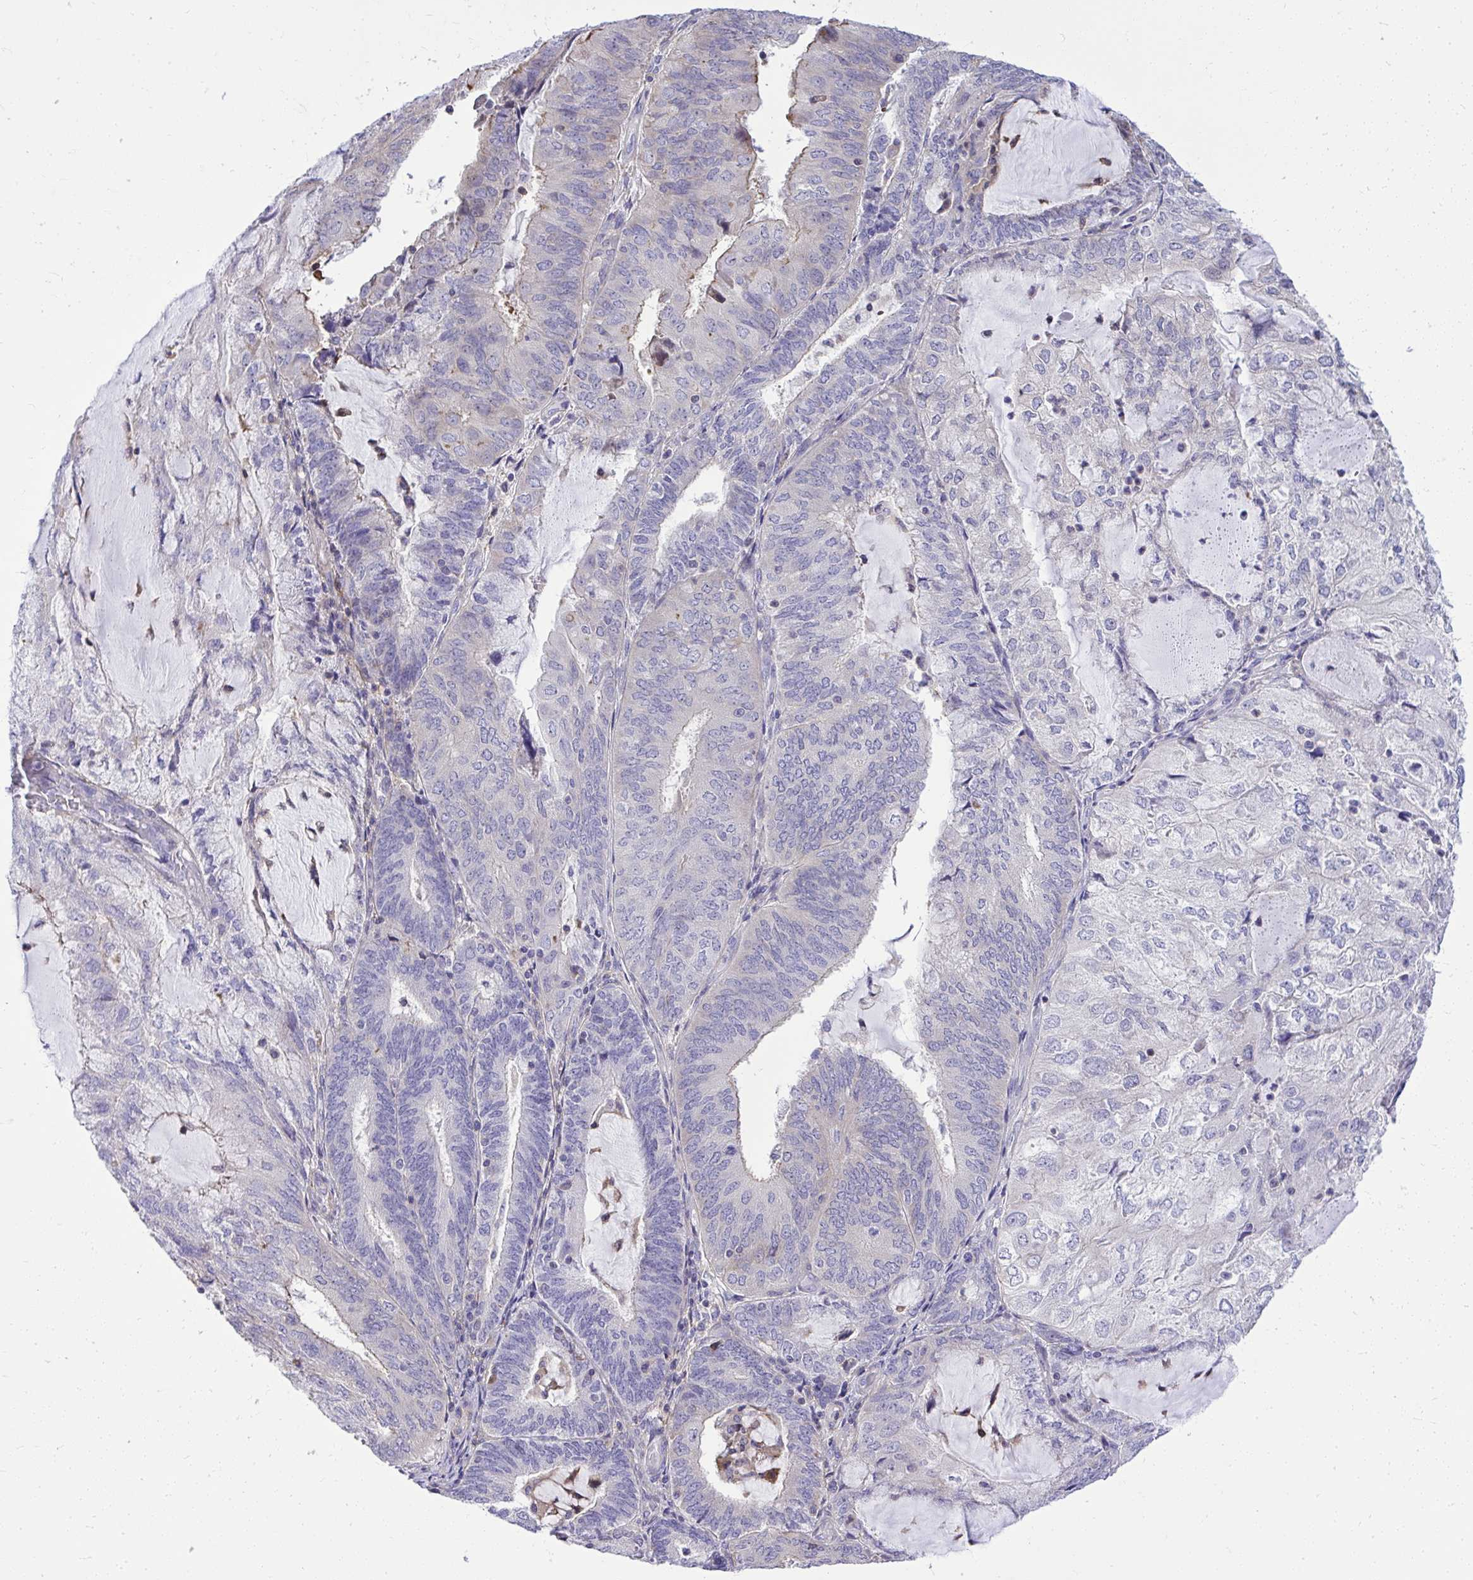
{"staining": {"intensity": "negative", "quantity": "none", "location": "none"}, "tissue": "endometrial cancer", "cell_type": "Tumor cells", "image_type": "cancer", "snomed": [{"axis": "morphology", "description": "Adenocarcinoma, NOS"}, {"axis": "topography", "description": "Endometrium"}], "caption": "There is no significant positivity in tumor cells of endometrial adenocarcinoma.", "gene": "GRK4", "patient": {"sex": "female", "age": 81}}